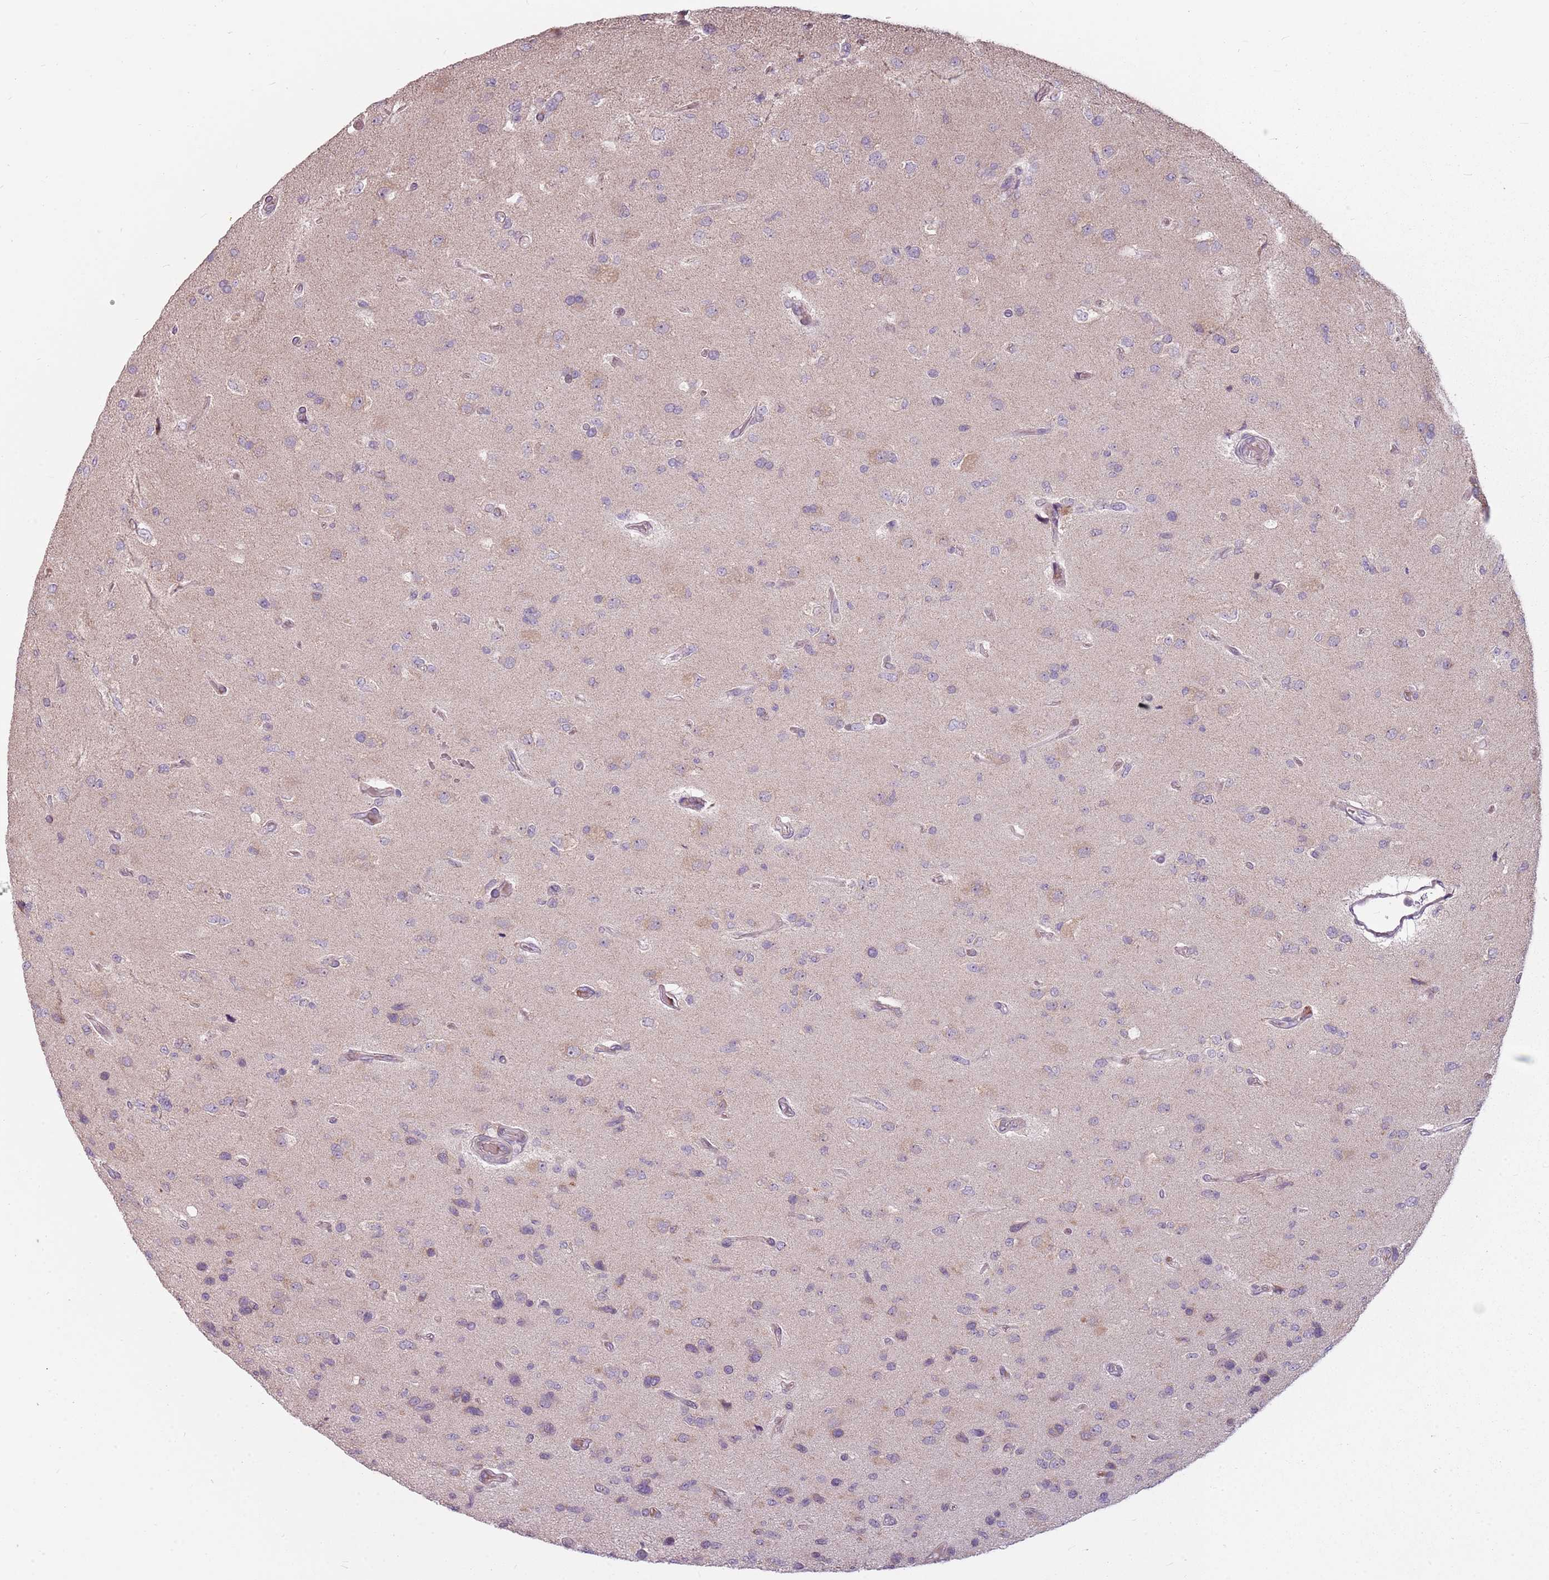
{"staining": {"intensity": "moderate", "quantity": "<25%", "location": "cytoplasmic/membranous"}, "tissue": "glioma", "cell_type": "Tumor cells", "image_type": "cancer", "snomed": [{"axis": "morphology", "description": "Glioma, malignant, High grade"}, {"axis": "topography", "description": "Brain"}], "caption": "Human glioma stained for a protein (brown) displays moderate cytoplasmic/membranous positive expression in approximately <25% of tumor cells.", "gene": "HSPA14", "patient": {"sex": "male", "age": 77}}